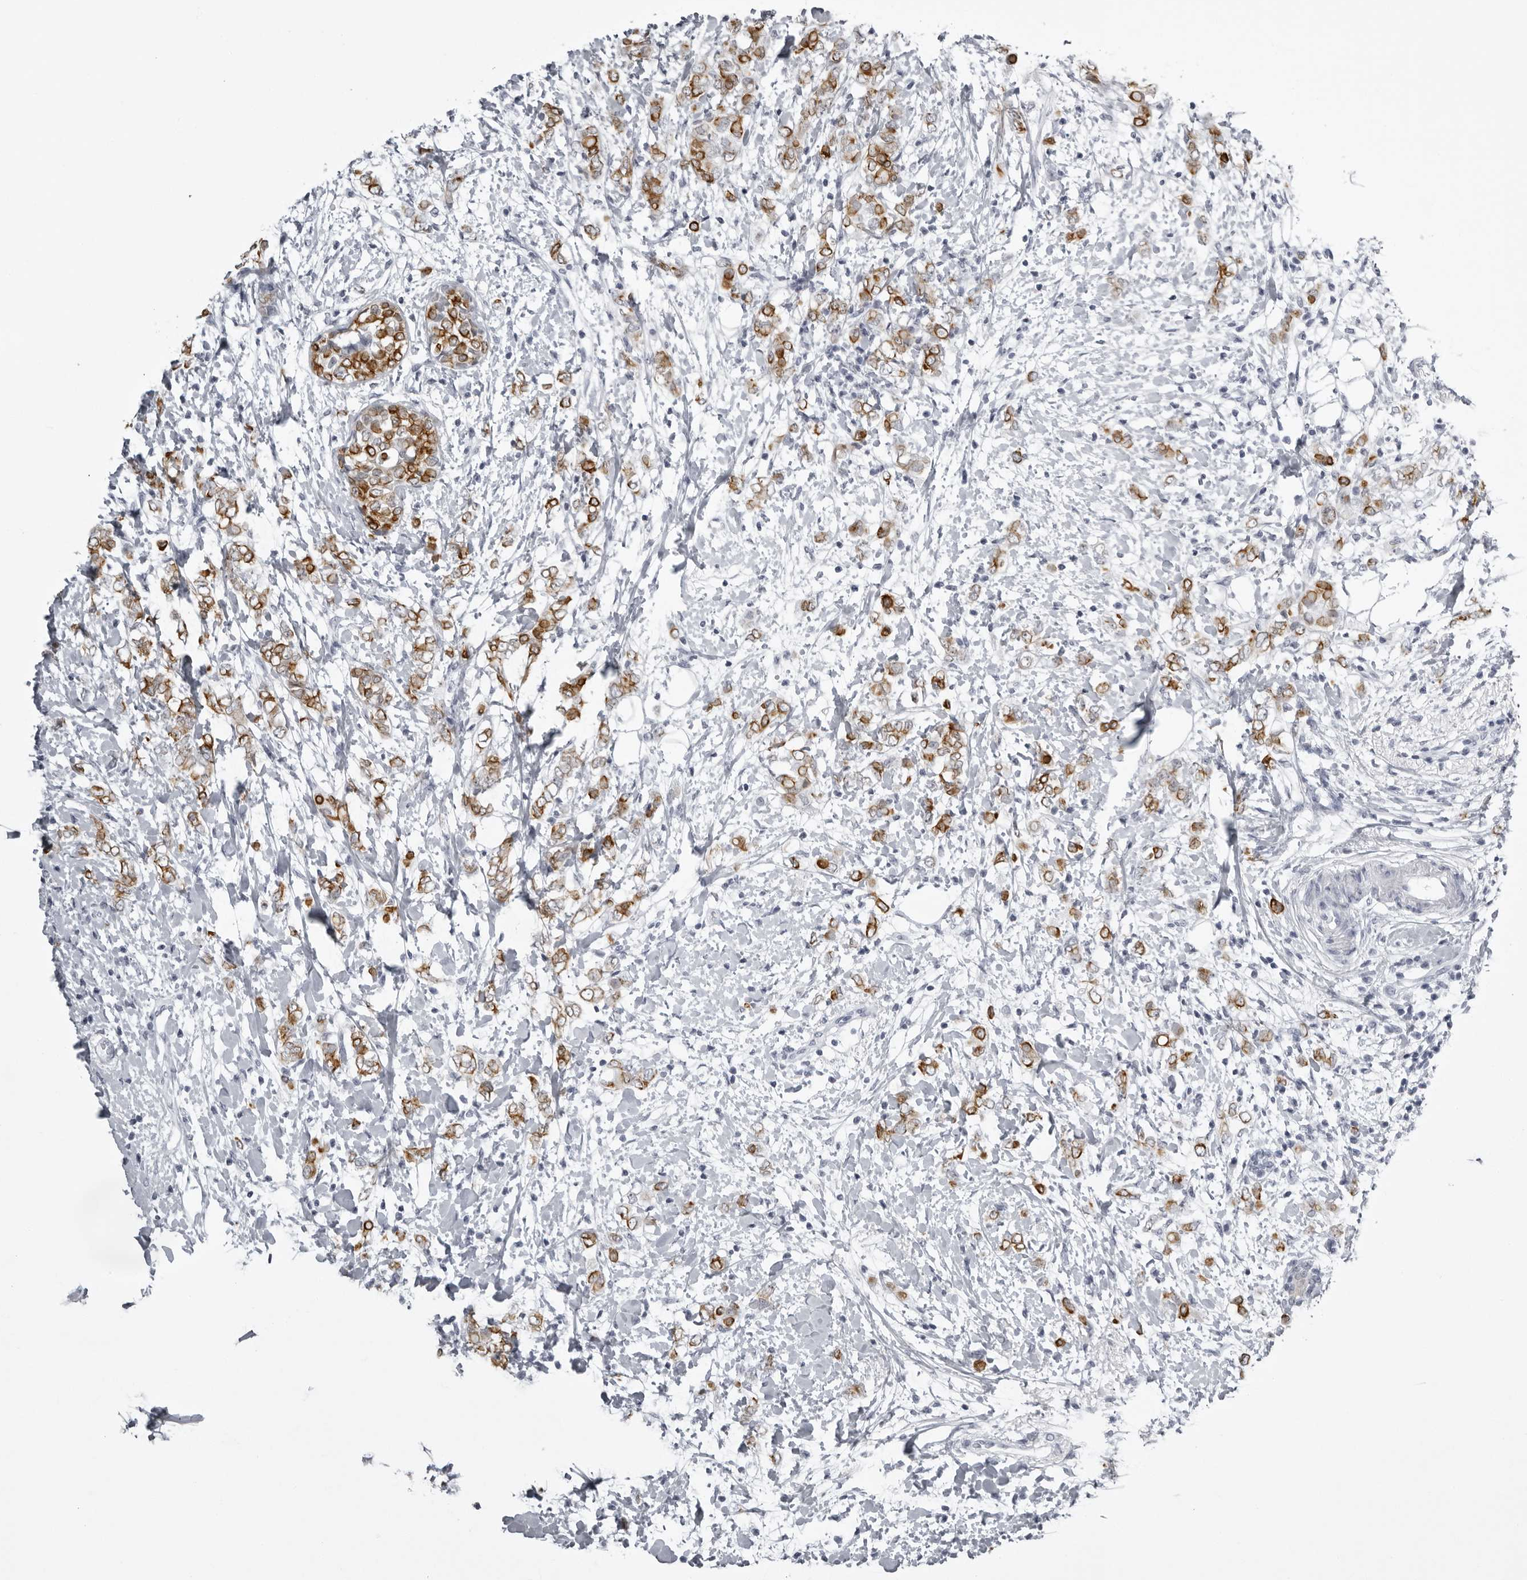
{"staining": {"intensity": "moderate", "quantity": ">75%", "location": "cytoplasmic/membranous"}, "tissue": "breast cancer", "cell_type": "Tumor cells", "image_type": "cancer", "snomed": [{"axis": "morphology", "description": "Normal tissue, NOS"}, {"axis": "morphology", "description": "Lobular carcinoma"}, {"axis": "topography", "description": "Breast"}], "caption": "Immunohistochemistry (IHC) micrograph of human breast cancer stained for a protein (brown), which exhibits medium levels of moderate cytoplasmic/membranous positivity in about >75% of tumor cells.", "gene": "UROD", "patient": {"sex": "female", "age": 47}}